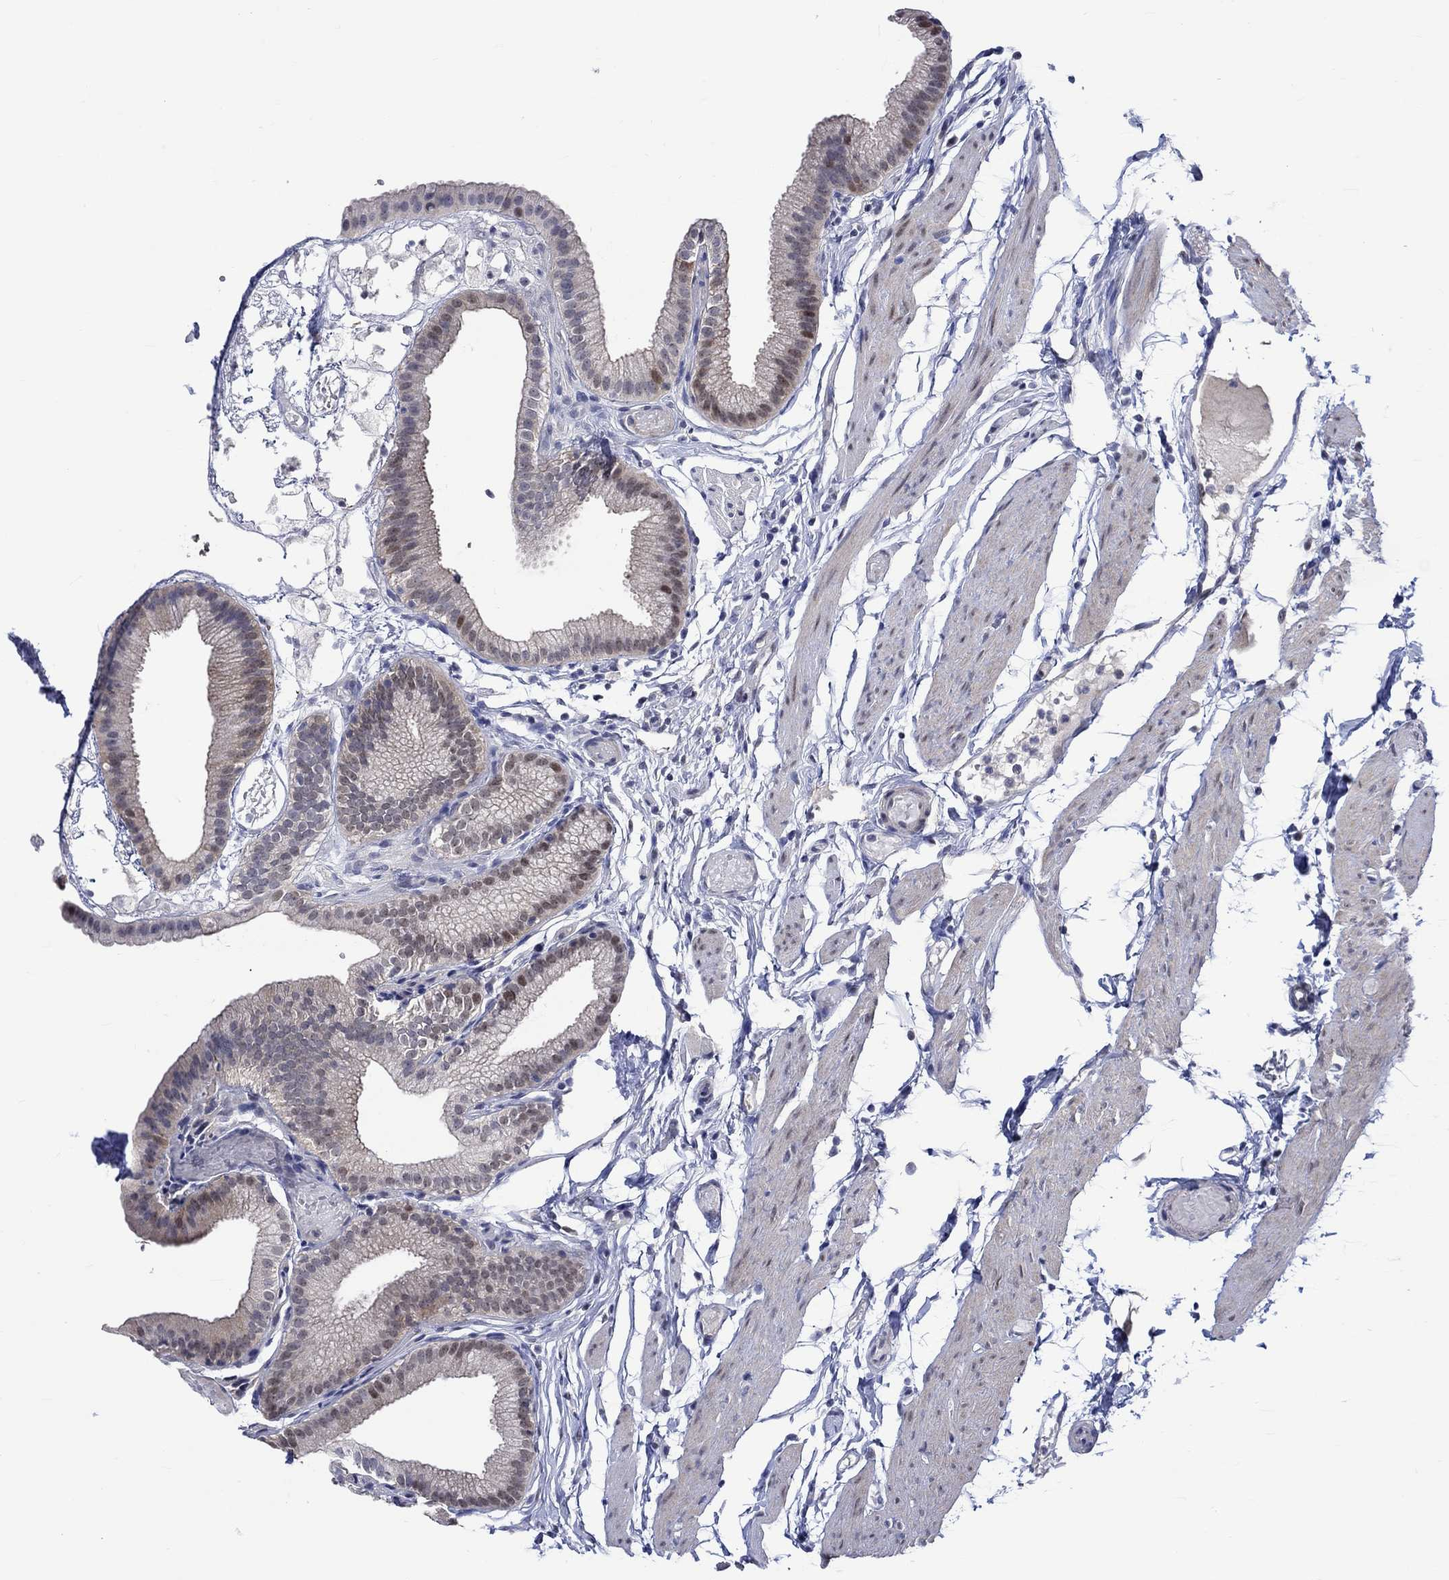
{"staining": {"intensity": "weak", "quantity": "<25%", "location": "nuclear"}, "tissue": "gallbladder", "cell_type": "Glandular cells", "image_type": "normal", "snomed": [{"axis": "morphology", "description": "Normal tissue, NOS"}, {"axis": "topography", "description": "Gallbladder"}], "caption": "Immunohistochemistry image of normal gallbladder: human gallbladder stained with DAB (3,3'-diaminobenzidine) displays no significant protein expression in glandular cells. The staining was performed using DAB to visualize the protein expression in brown, while the nuclei were stained in blue with hematoxylin (Magnification: 20x).", "gene": "E2F8", "patient": {"sex": "female", "age": 45}}